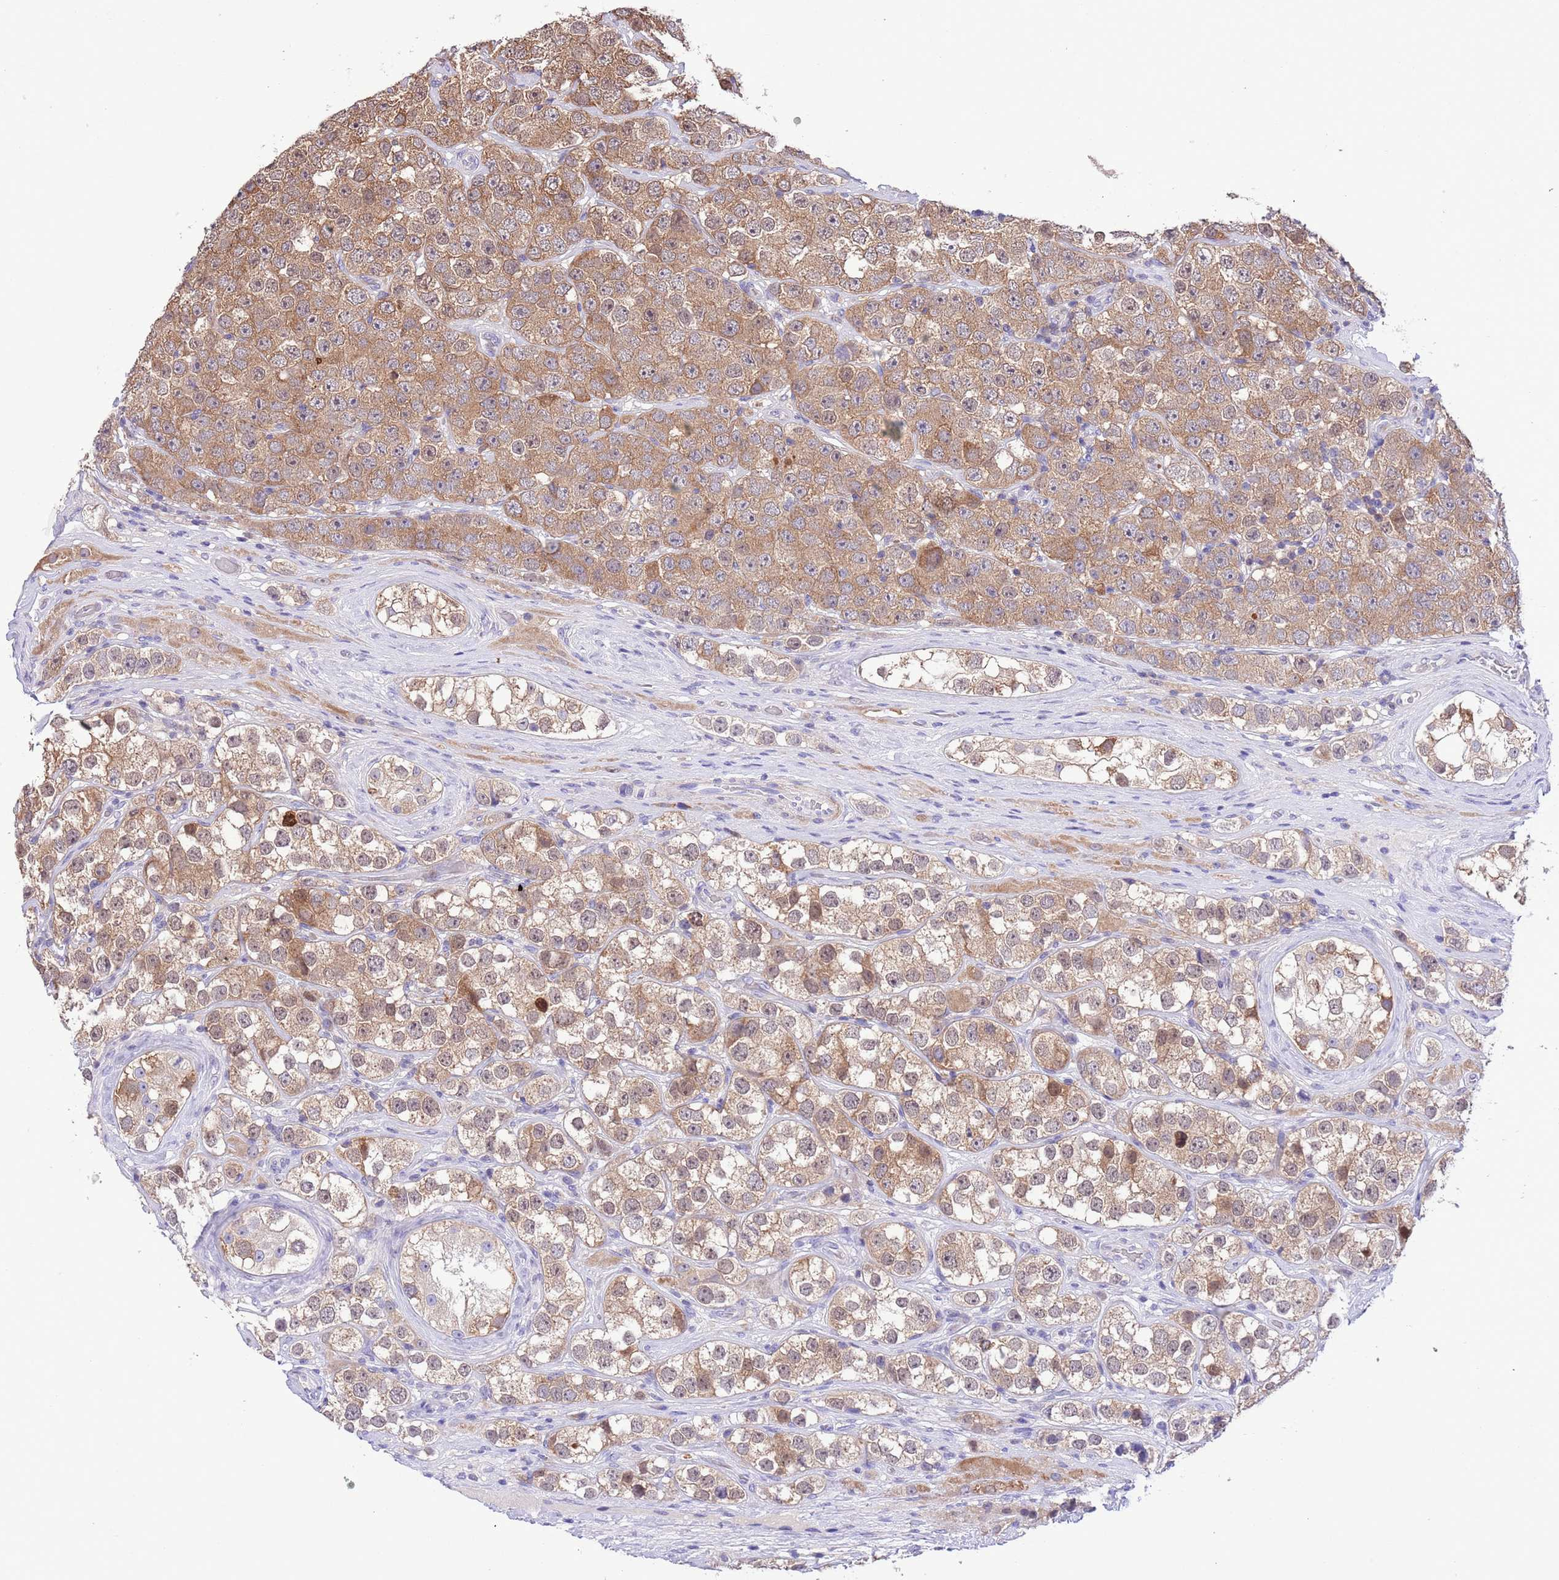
{"staining": {"intensity": "moderate", "quantity": ">75%", "location": "cytoplasmic/membranous"}, "tissue": "testis cancer", "cell_type": "Tumor cells", "image_type": "cancer", "snomed": [{"axis": "morphology", "description": "Seminoma, NOS"}, {"axis": "topography", "description": "Testis"}], "caption": "Moderate cytoplasmic/membranous positivity for a protein is seen in about >75% of tumor cells of testis seminoma using IHC.", "gene": "PRR32", "patient": {"sex": "male", "age": 28}}